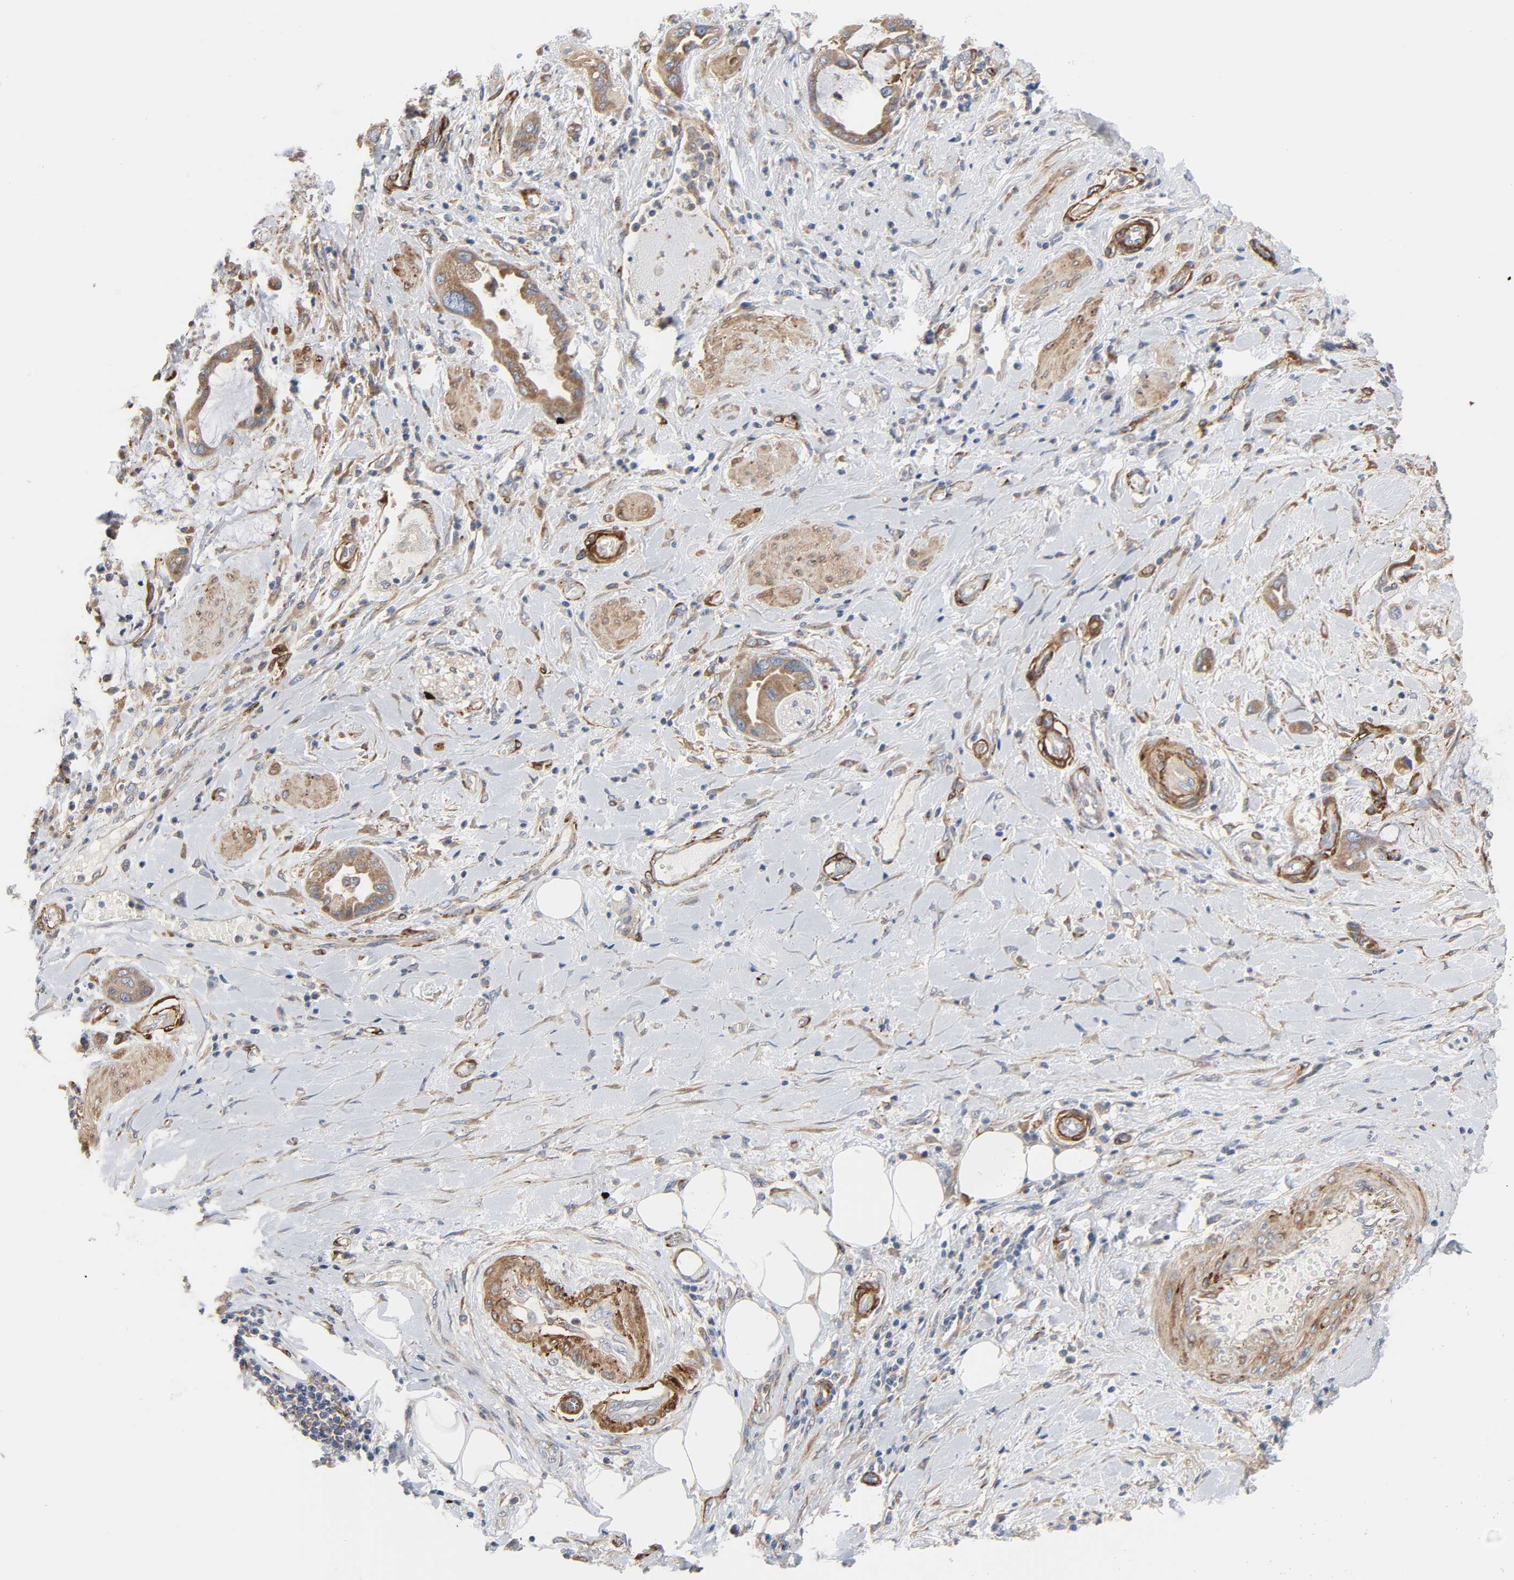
{"staining": {"intensity": "strong", "quantity": ">75%", "location": "cytoplasmic/membranous"}, "tissue": "pancreatic cancer", "cell_type": "Tumor cells", "image_type": "cancer", "snomed": [{"axis": "morphology", "description": "Adenocarcinoma, NOS"}, {"axis": "morphology", "description": "Adenocarcinoma, metastatic, NOS"}, {"axis": "topography", "description": "Lymph node"}, {"axis": "topography", "description": "Pancreas"}, {"axis": "topography", "description": "Duodenum"}], "caption": "Protein analysis of pancreatic cancer (adenocarcinoma) tissue shows strong cytoplasmic/membranous staining in about >75% of tumor cells.", "gene": "ARHGAP1", "patient": {"sex": "female", "age": 64}}